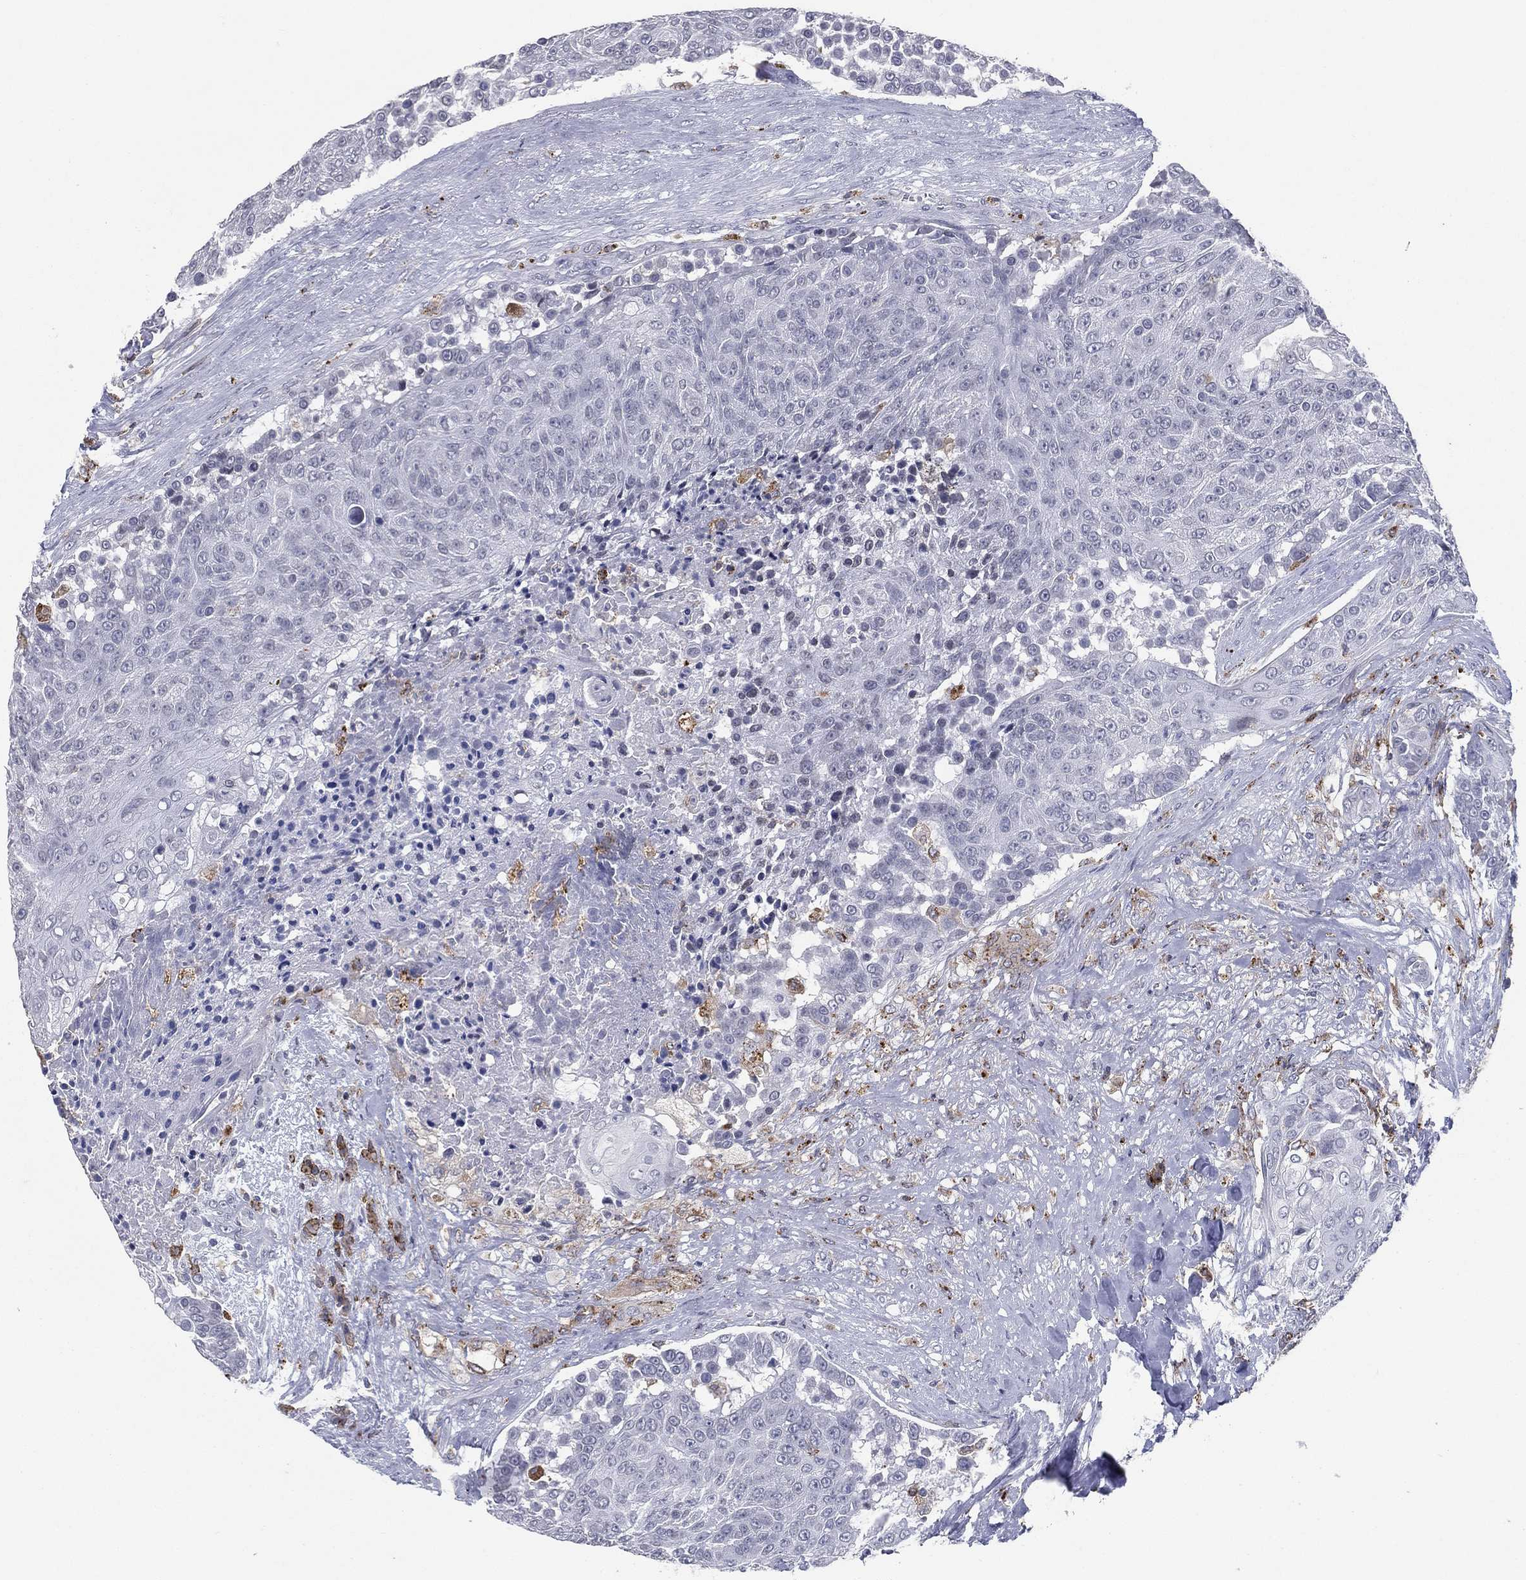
{"staining": {"intensity": "negative", "quantity": "none", "location": "none"}, "tissue": "urothelial cancer", "cell_type": "Tumor cells", "image_type": "cancer", "snomed": [{"axis": "morphology", "description": "Urothelial carcinoma, High grade"}, {"axis": "topography", "description": "Urinary bladder"}], "caption": "Immunohistochemistry micrograph of neoplastic tissue: high-grade urothelial carcinoma stained with DAB (3,3'-diaminobenzidine) exhibits no significant protein positivity in tumor cells. (Stains: DAB (3,3'-diaminobenzidine) immunohistochemistry with hematoxylin counter stain, Microscopy: brightfield microscopy at high magnification).", "gene": "EVI2B", "patient": {"sex": "female", "age": 63}}